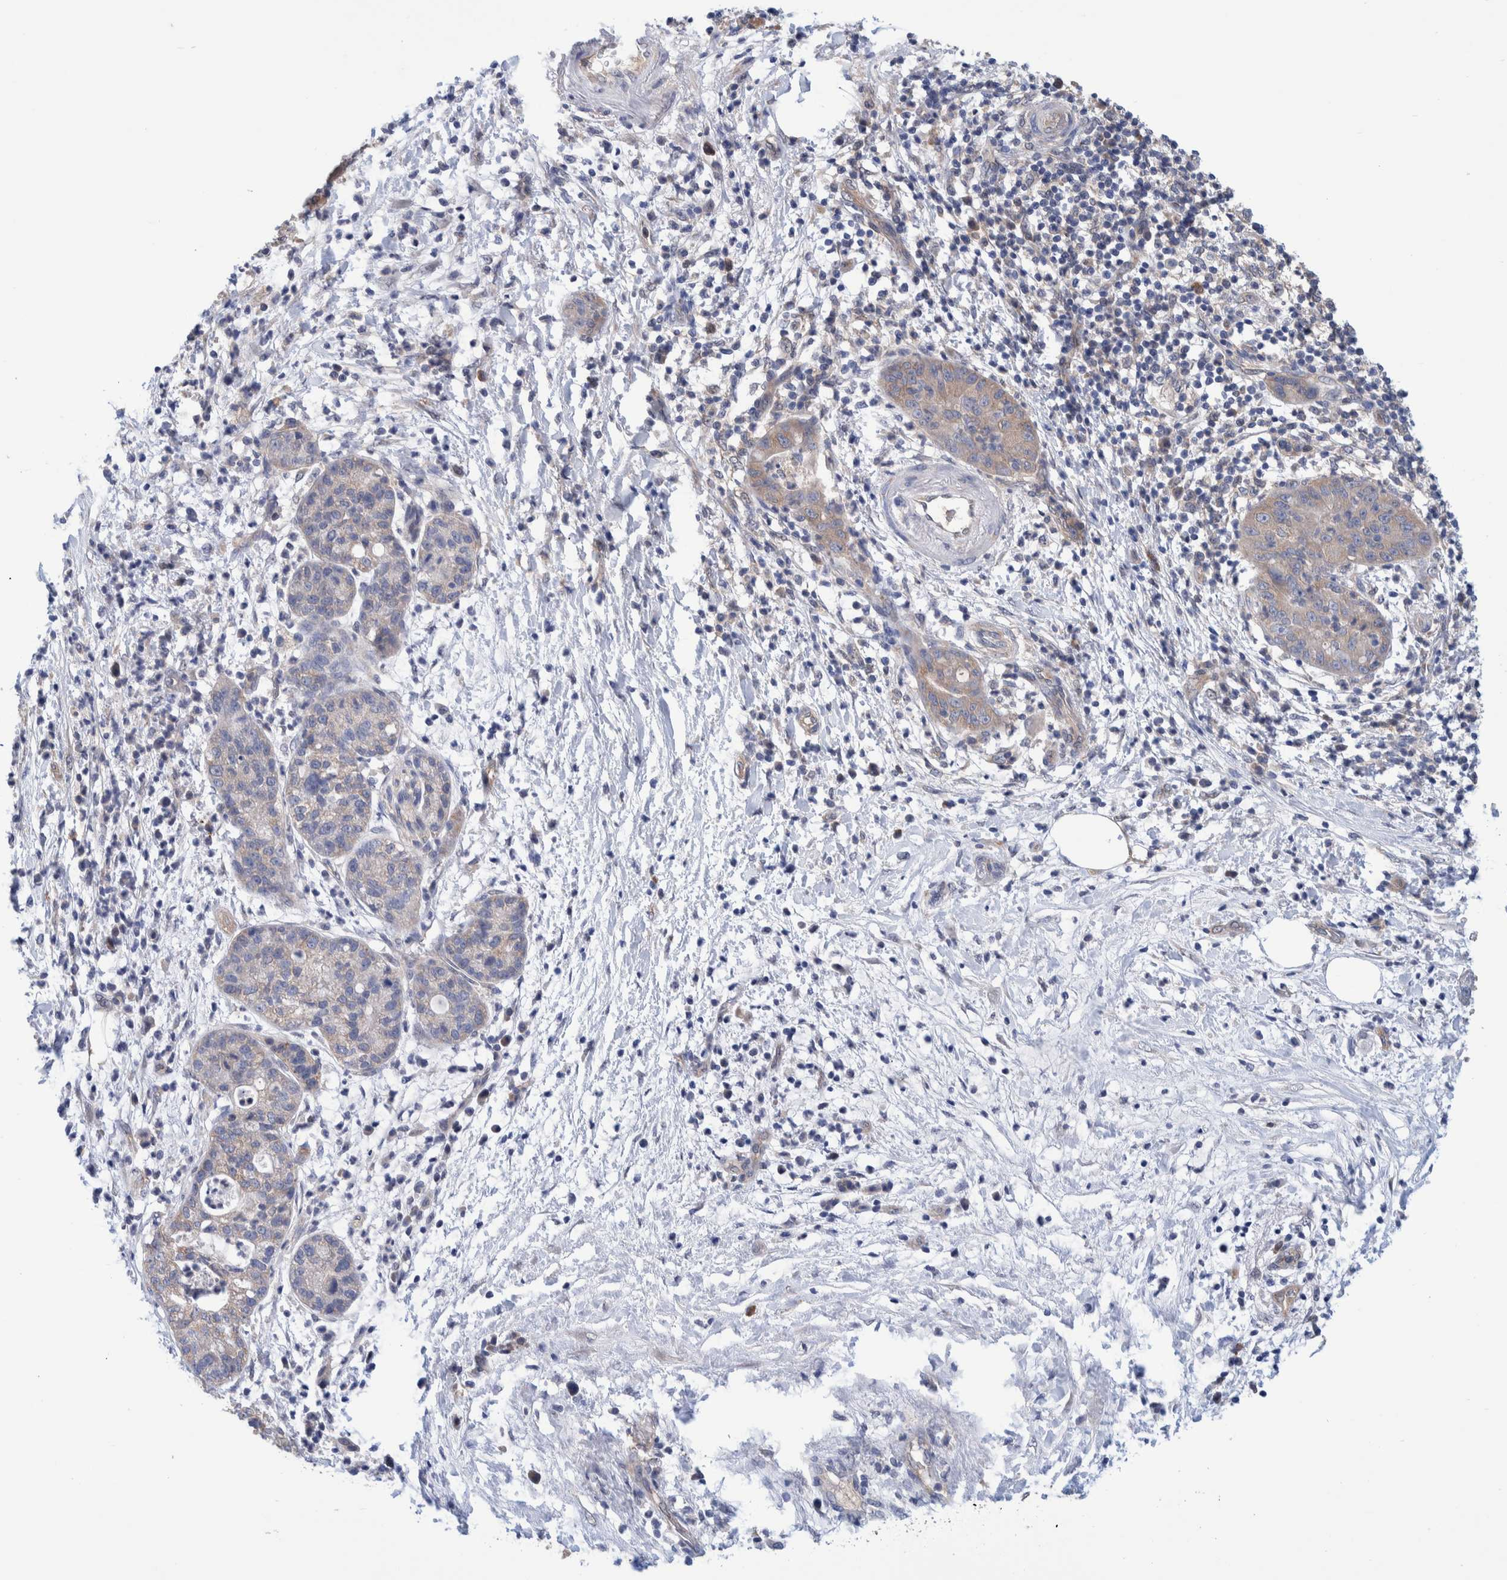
{"staining": {"intensity": "weak", "quantity": "25%-75%", "location": "cytoplasmic/membranous"}, "tissue": "pancreatic cancer", "cell_type": "Tumor cells", "image_type": "cancer", "snomed": [{"axis": "morphology", "description": "Adenocarcinoma, NOS"}, {"axis": "topography", "description": "Pancreas"}], "caption": "Immunohistochemical staining of pancreatic adenocarcinoma demonstrates weak cytoplasmic/membranous protein positivity in approximately 25%-75% of tumor cells.", "gene": "PFAS", "patient": {"sex": "female", "age": 78}}